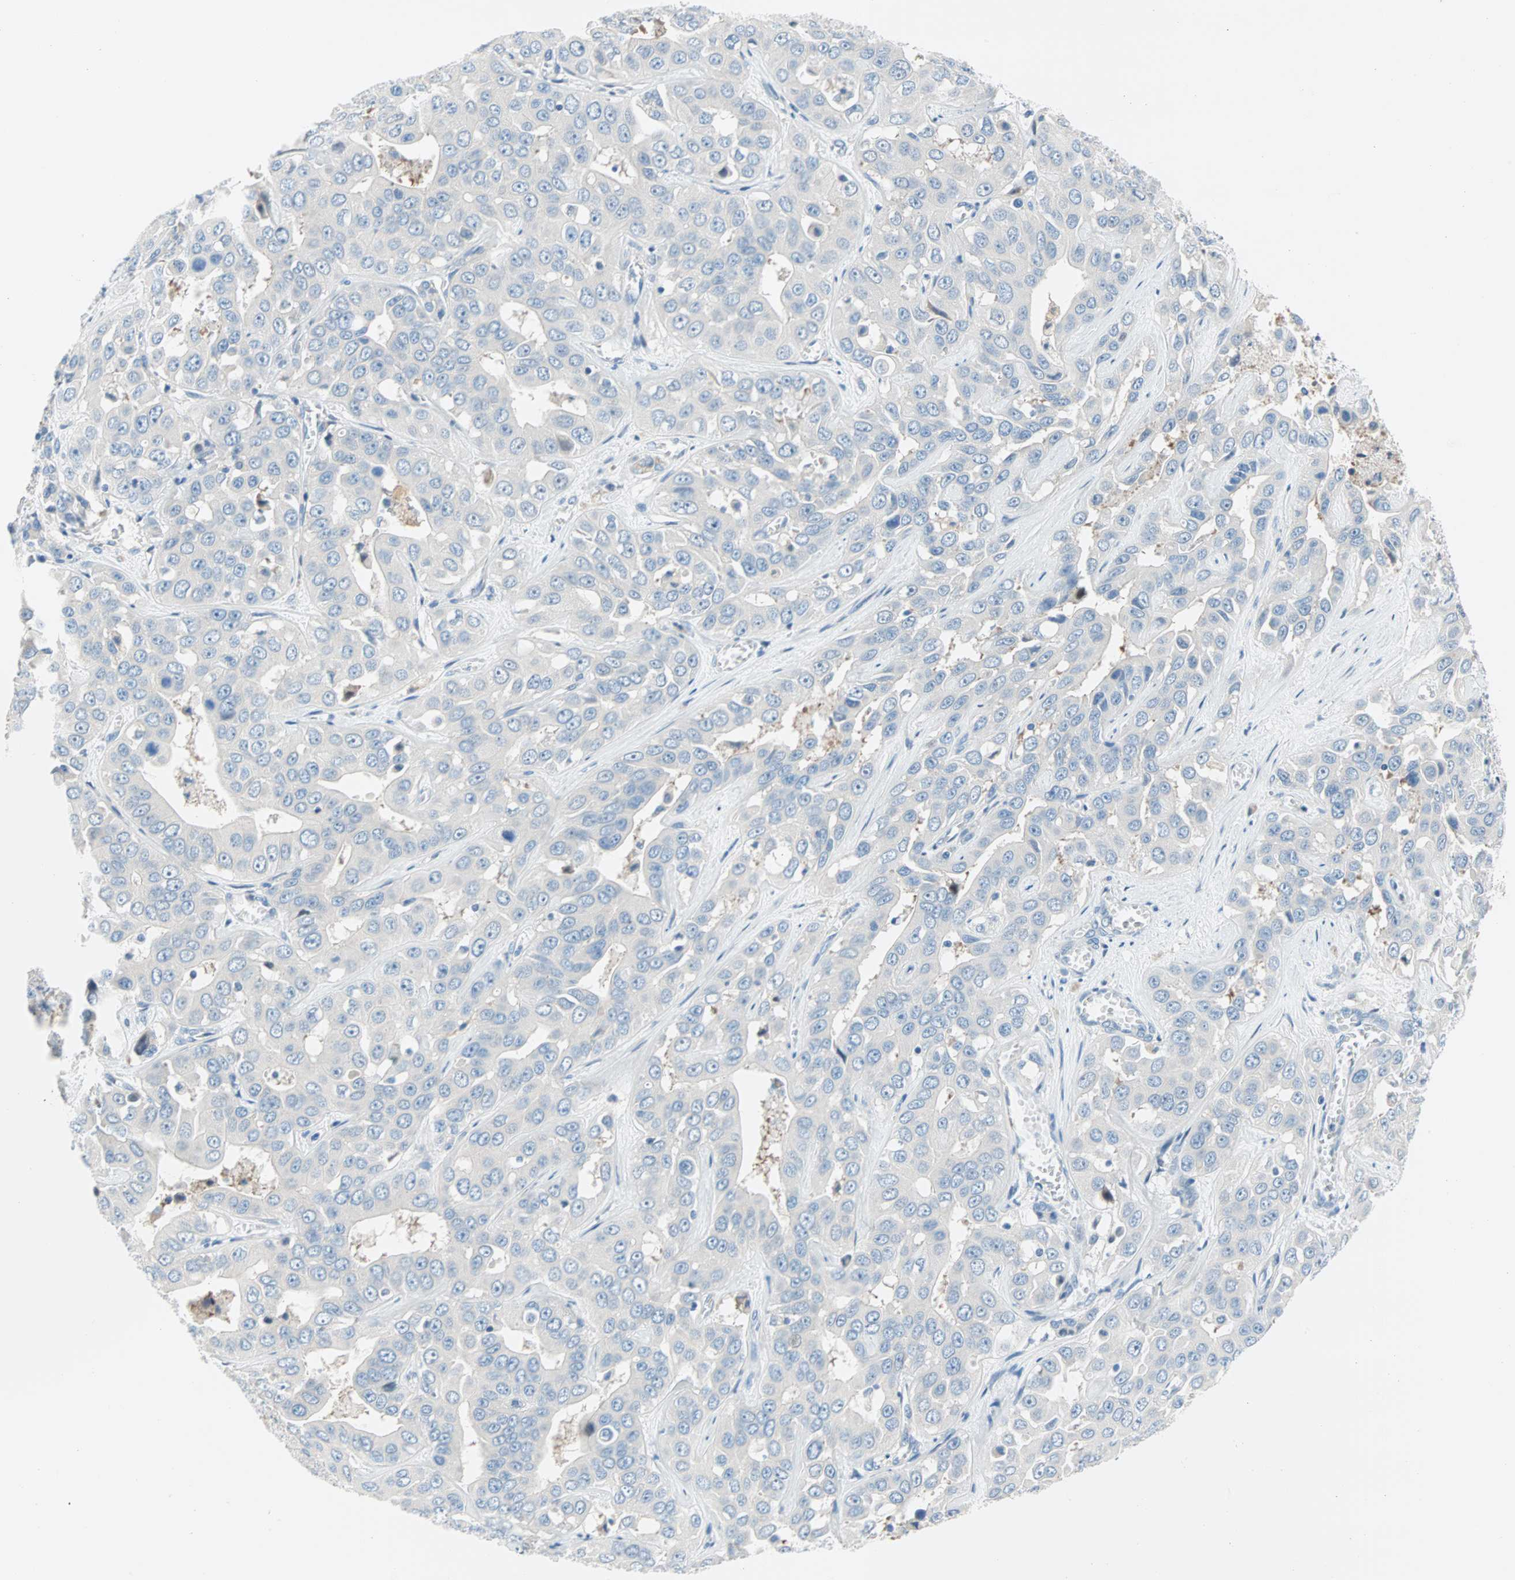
{"staining": {"intensity": "negative", "quantity": "none", "location": "none"}, "tissue": "liver cancer", "cell_type": "Tumor cells", "image_type": "cancer", "snomed": [{"axis": "morphology", "description": "Cholangiocarcinoma"}, {"axis": "topography", "description": "Liver"}], "caption": "DAB (3,3'-diaminobenzidine) immunohistochemical staining of cholangiocarcinoma (liver) displays no significant positivity in tumor cells. (DAB (3,3'-diaminobenzidine) immunohistochemistry (IHC) with hematoxylin counter stain).", "gene": "TMEM163", "patient": {"sex": "female", "age": 52}}